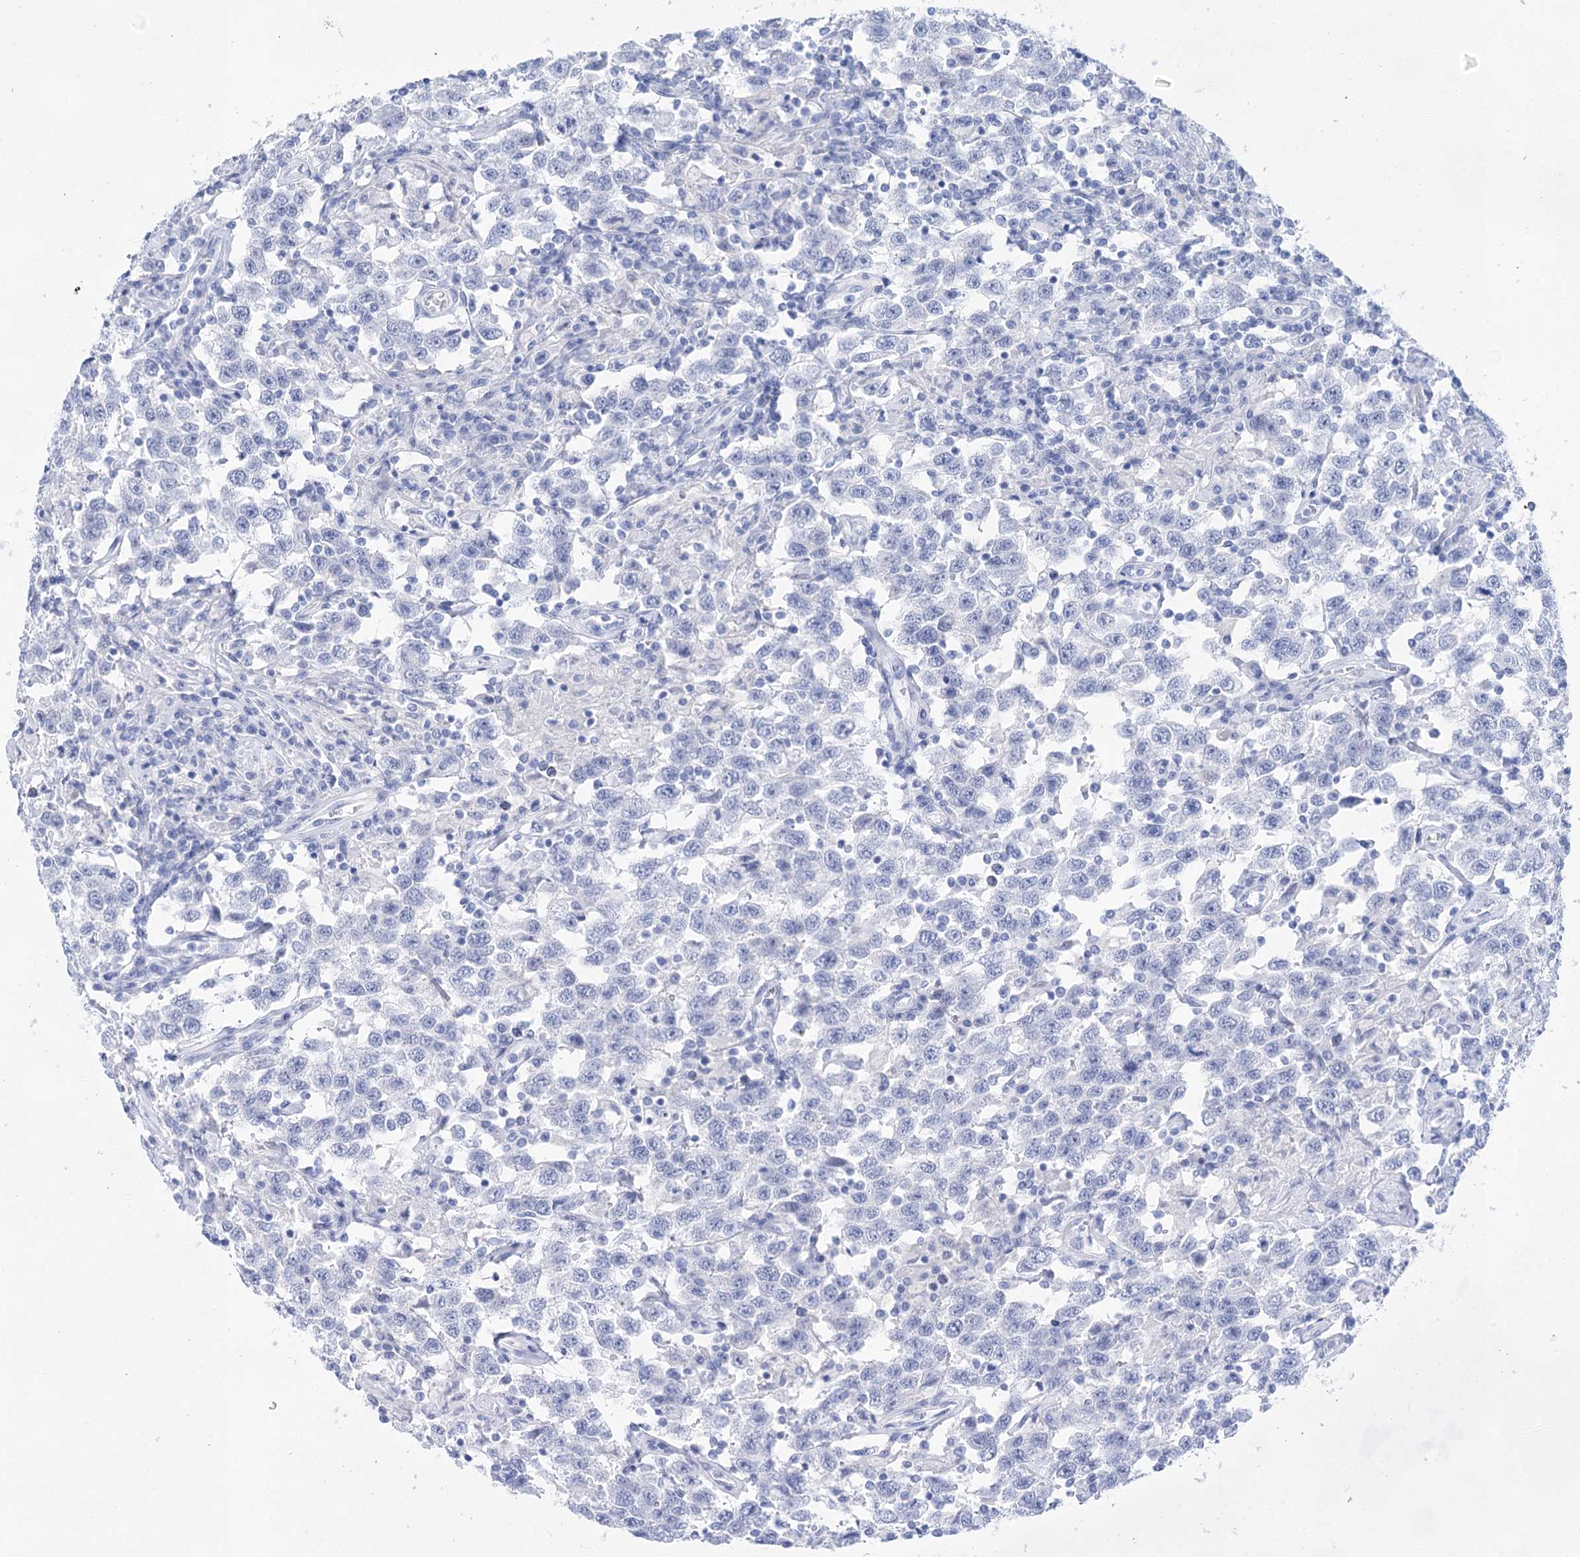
{"staining": {"intensity": "negative", "quantity": "none", "location": "none"}, "tissue": "testis cancer", "cell_type": "Tumor cells", "image_type": "cancer", "snomed": [{"axis": "morphology", "description": "Seminoma, NOS"}, {"axis": "topography", "description": "Testis"}], "caption": "The micrograph reveals no staining of tumor cells in seminoma (testis).", "gene": "LALBA", "patient": {"sex": "male", "age": 41}}